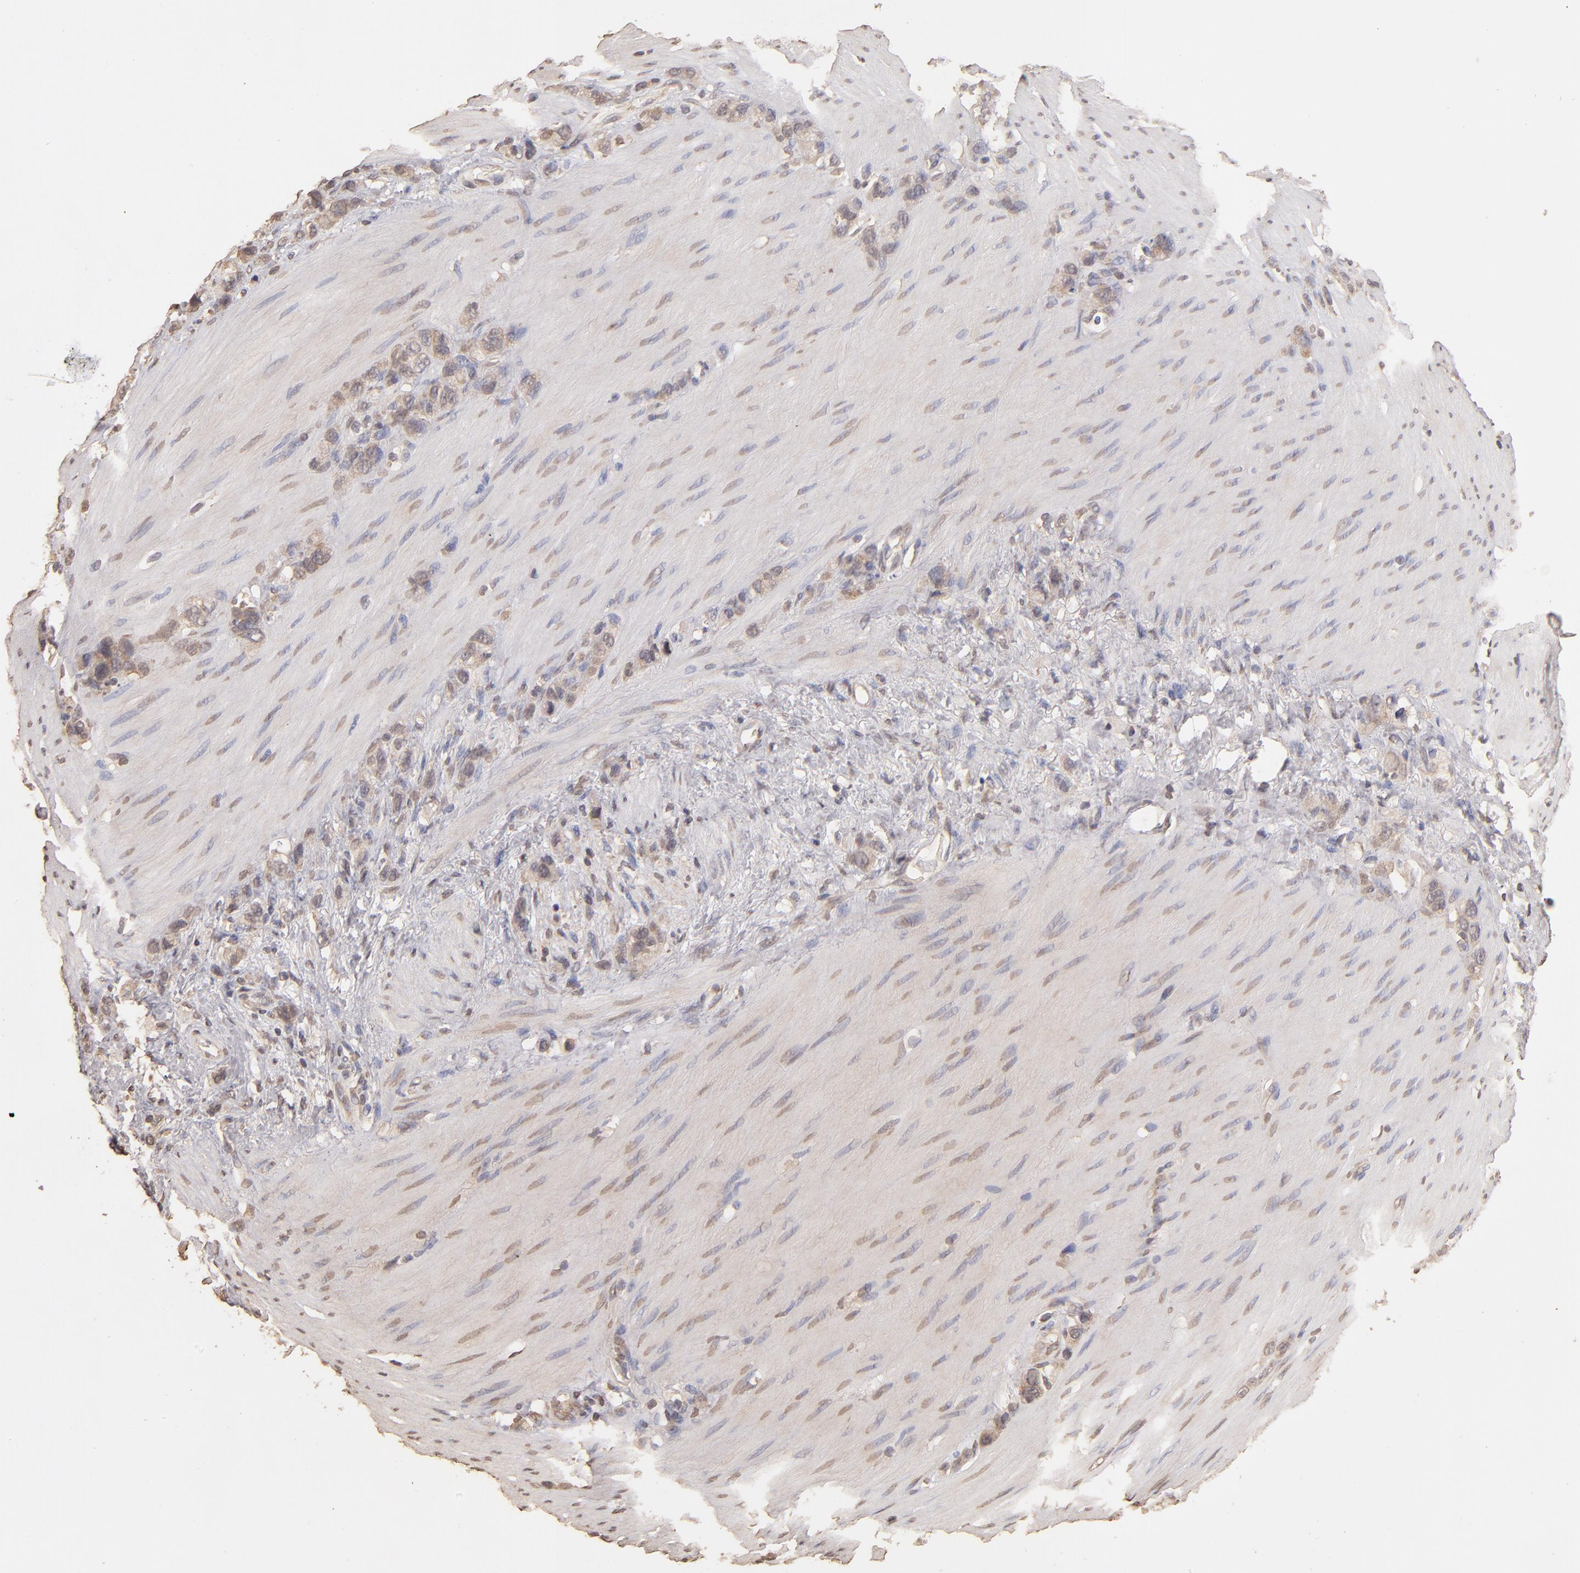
{"staining": {"intensity": "weak", "quantity": "25%-75%", "location": "cytoplasmic/membranous"}, "tissue": "stomach cancer", "cell_type": "Tumor cells", "image_type": "cancer", "snomed": [{"axis": "morphology", "description": "Normal tissue, NOS"}, {"axis": "morphology", "description": "Adenocarcinoma, NOS"}, {"axis": "morphology", "description": "Adenocarcinoma, High grade"}, {"axis": "topography", "description": "Stomach, upper"}, {"axis": "topography", "description": "Stomach"}], "caption": "Stomach adenocarcinoma (high-grade) was stained to show a protein in brown. There is low levels of weak cytoplasmic/membranous positivity in approximately 25%-75% of tumor cells.", "gene": "OPHN1", "patient": {"sex": "female", "age": 65}}